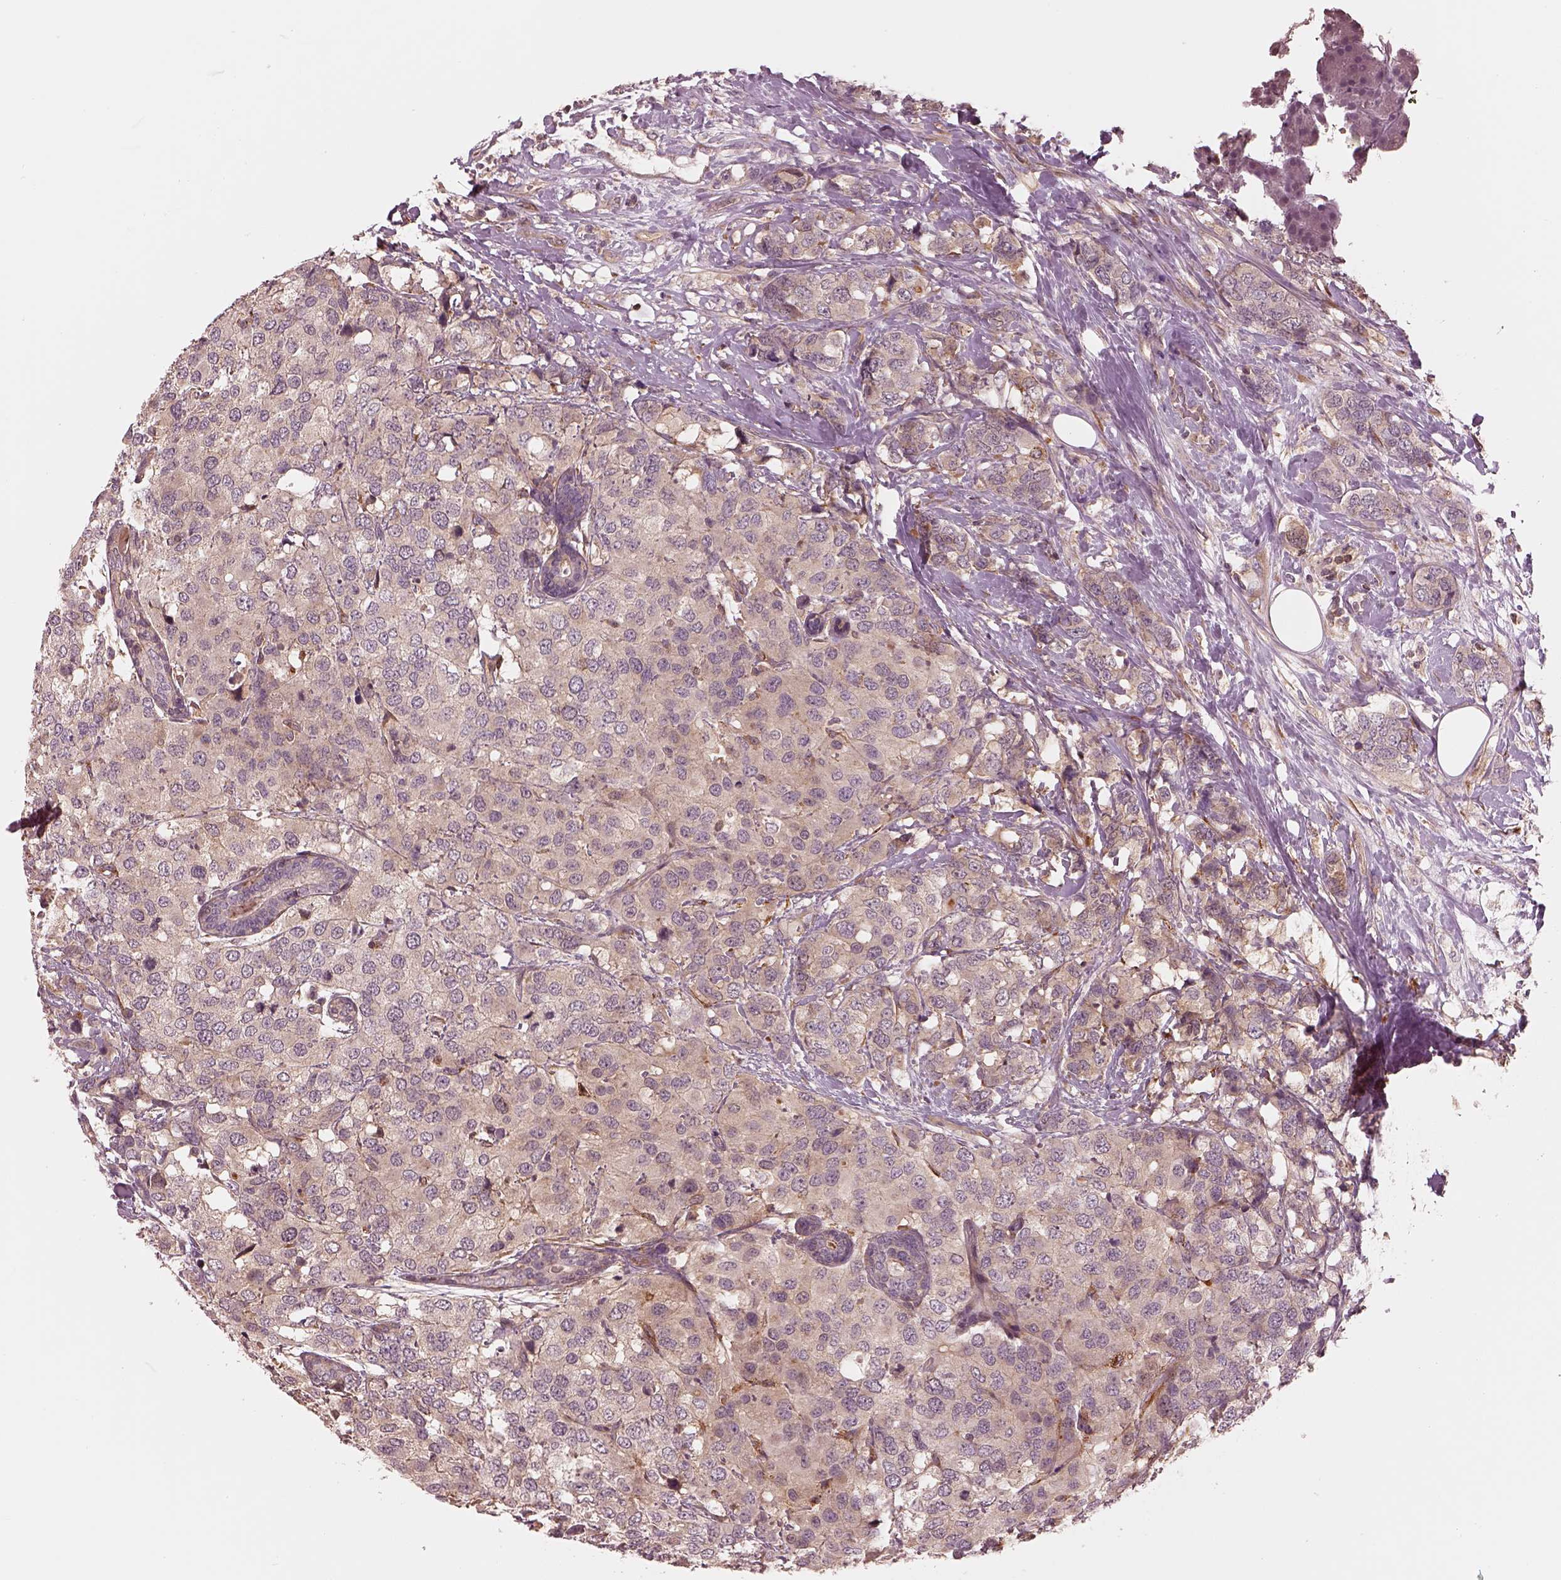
{"staining": {"intensity": "negative", "quantity": "none", "location": "none"}, "tissue": "breast cancer", "cell_type": "Tumor cells", "image_type": "cancer", "snomed": [{"axis": "morphology", "description": "Lobular carcinoma"}, {"axis": "topography", "description": "Breast"}], "caption": "Tumor cells show no significant protein expression in breast lobular carcinoma.", "gene": "FAM107B", "patient": {"sex": "female", "age": 59}}